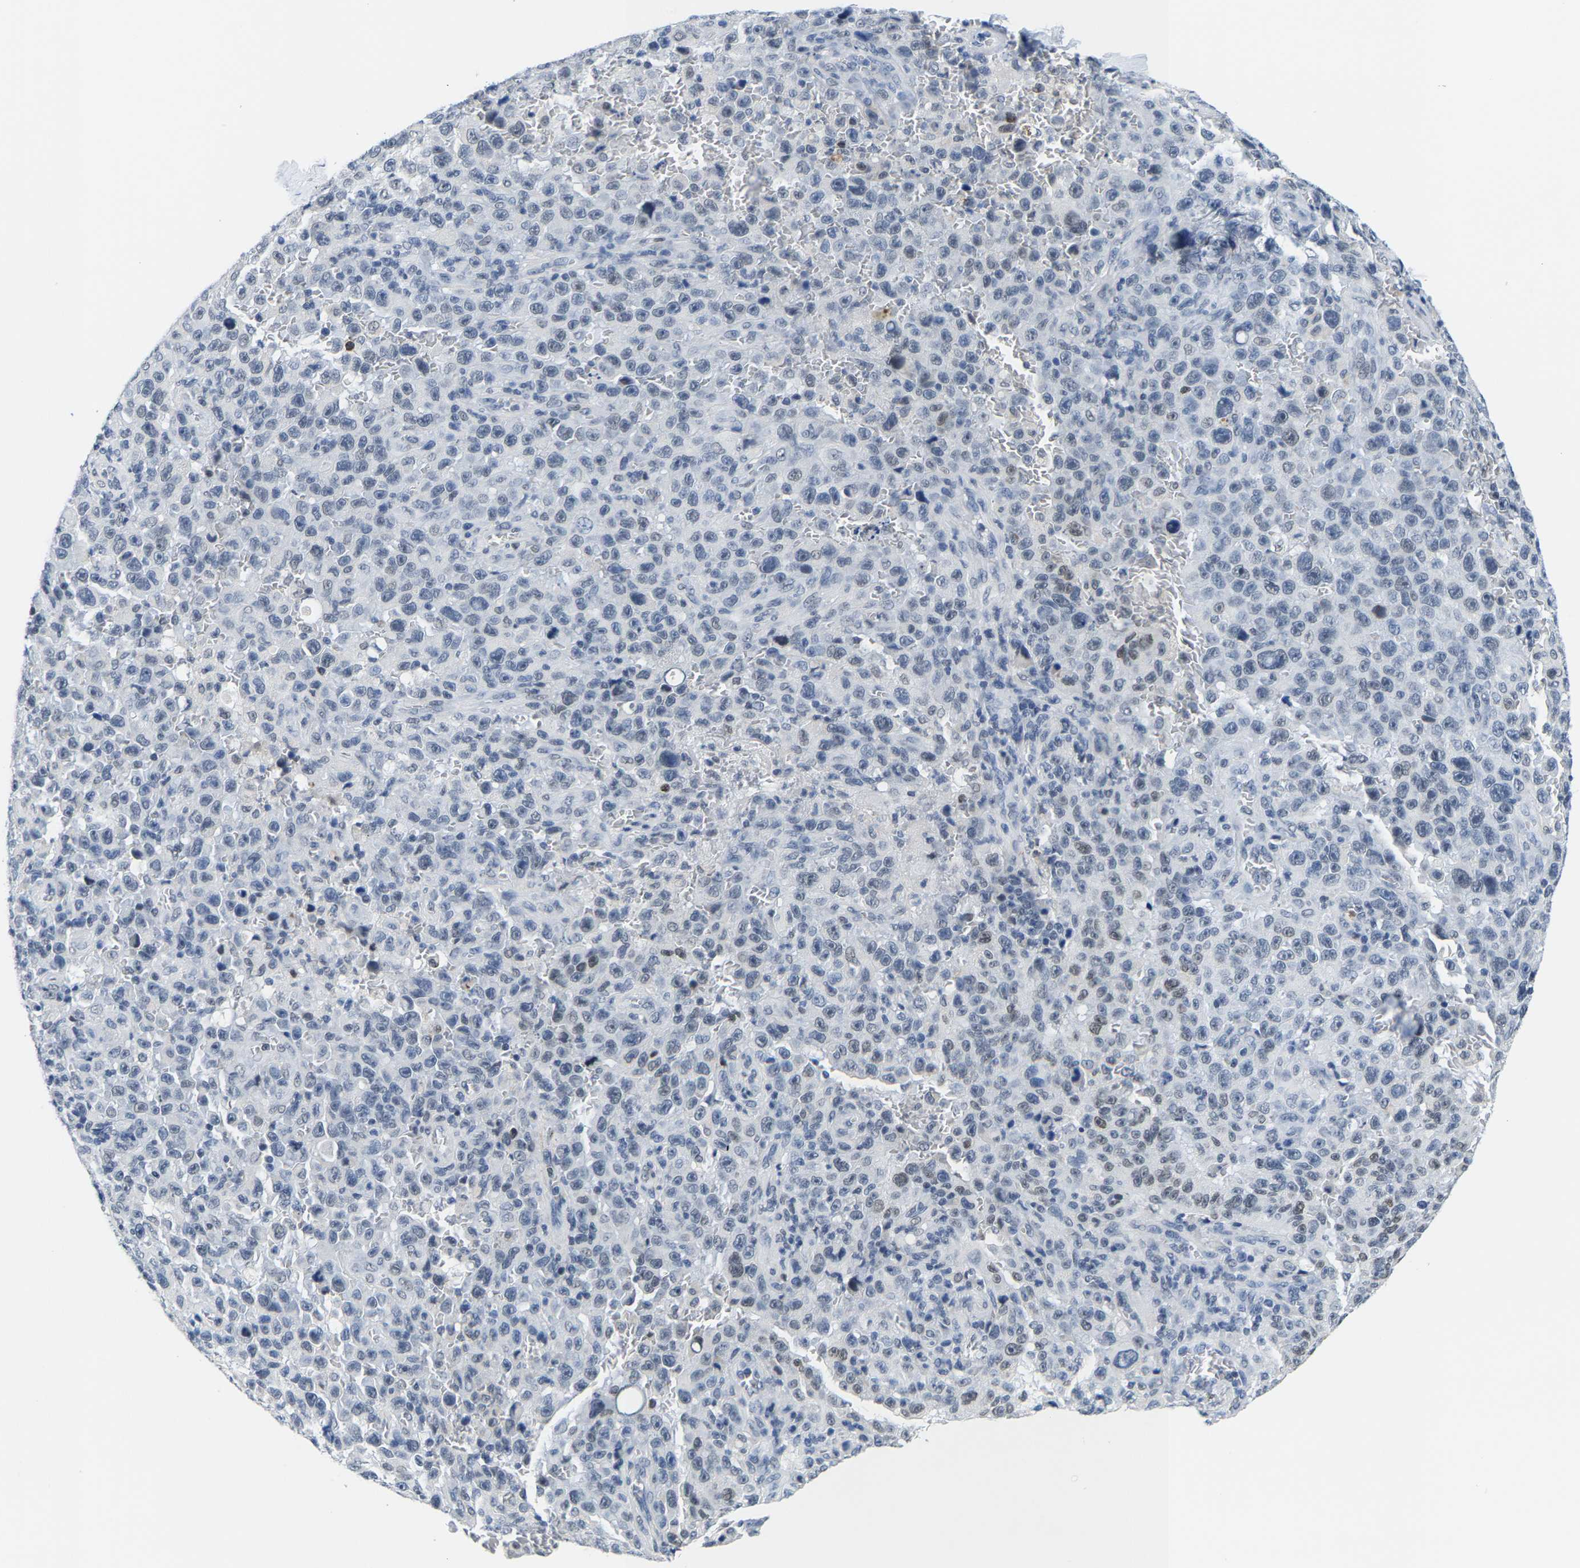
{"staining": {"intensity": "weak", "quantity": "<25%", "location": "nuclear"}, "tissue": "melanoma", "cell_type": "Tumor cells", "image_type": "cancer", "snomed": [{"axis": "morphology", "description": "Malignant melanoma, NOS"}, {"axis": "topography", "description": "Skin"}], "caption": "The image reveals no significant positivity in tumor cells of malignant melanoma.", "gene": "SETD1B", "patient": {"sex": "female", "age": 82}}